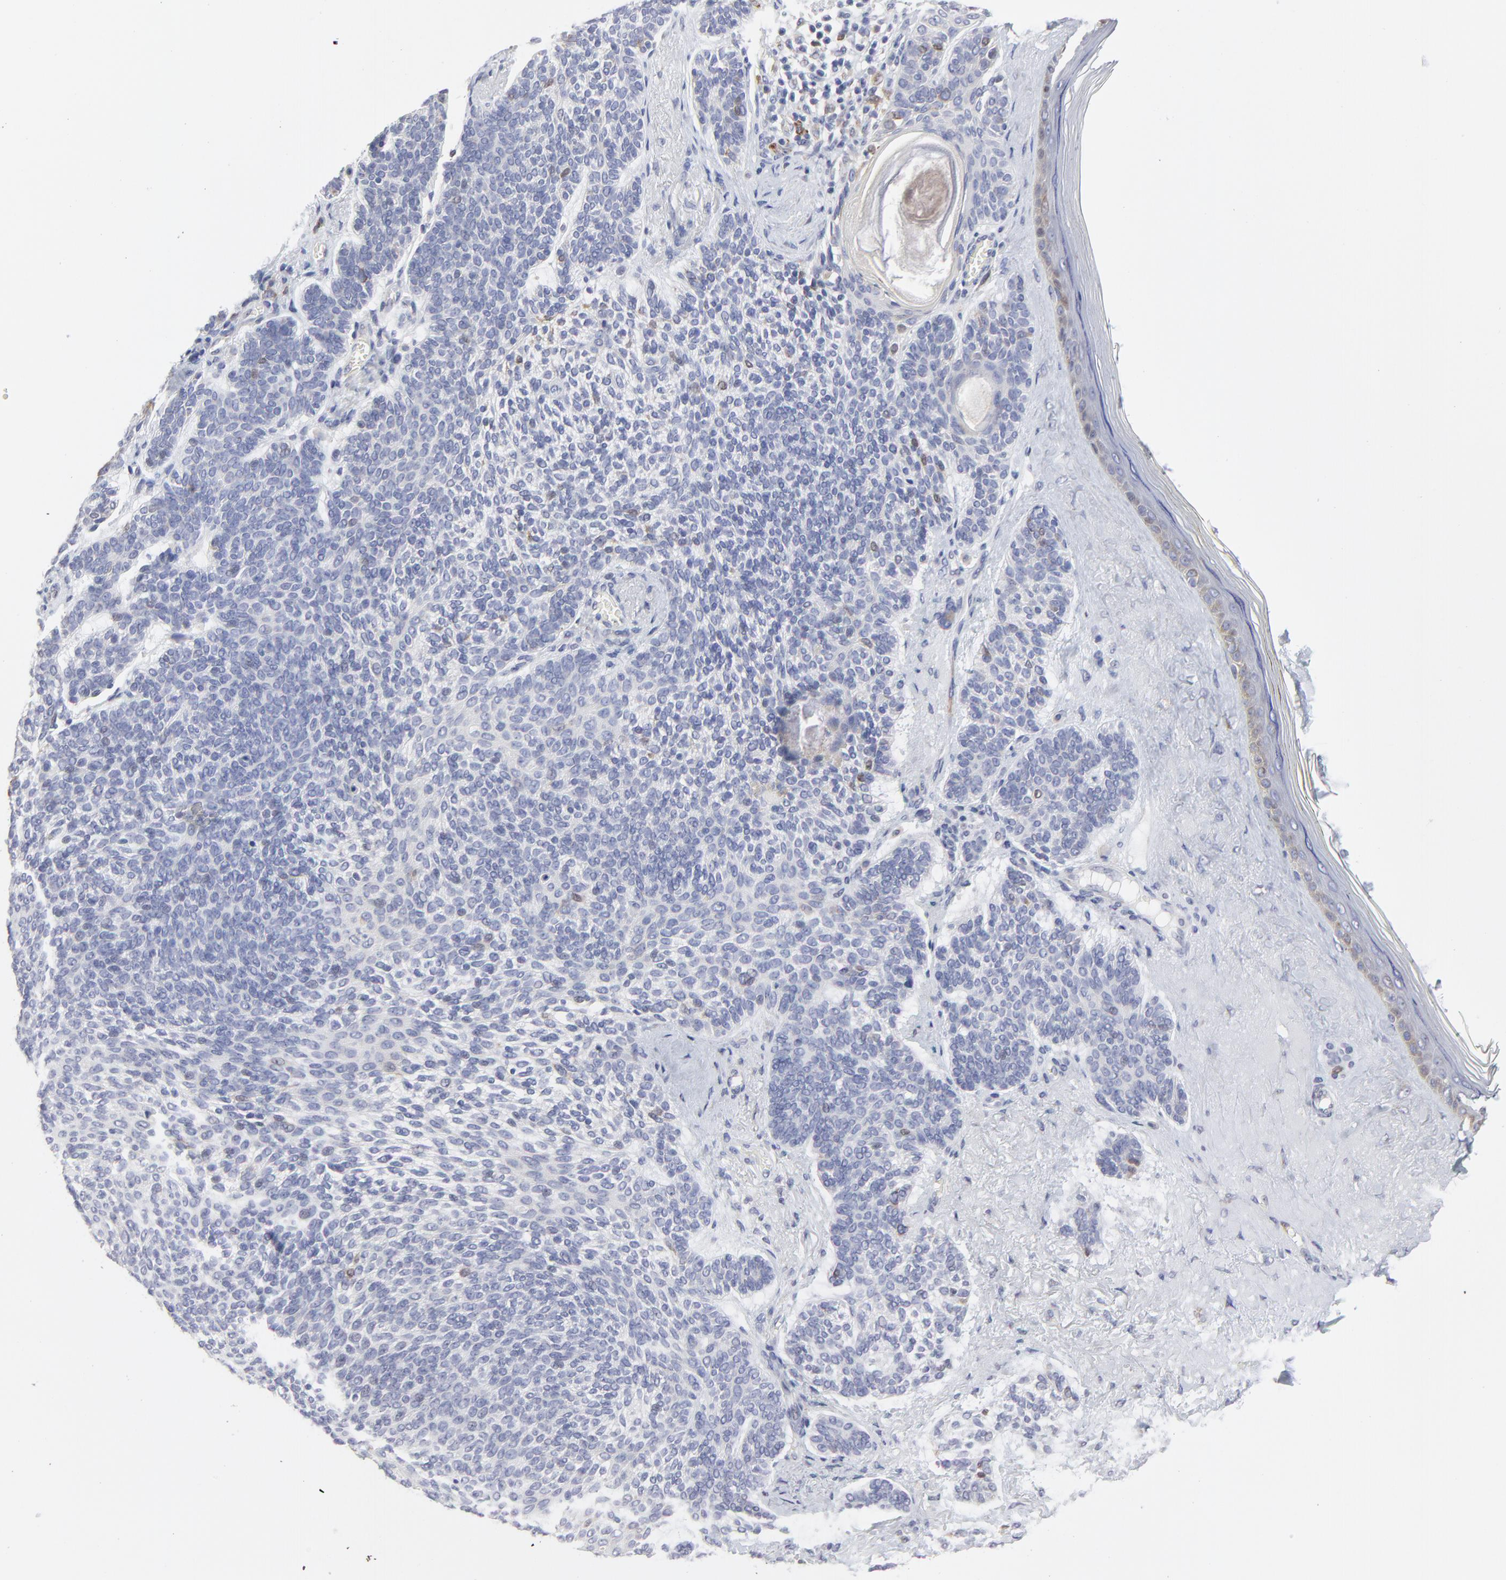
{"staining": {"intensity": "negative", "quantity": "none", "location": "none"}, "tissue": "skin cancer", "cell_type": "Tumor cells", "image_type": "cancer", "snomed": [{"axis": "morphology", "description": "Normal tissue, NOS"}, {"axis": "morphology", "description": "Basal cell carcinoma"}, {"axis": "topography", "description": "Skin"}], "caption": "Tumor cells are negative for protein expression in human skin cancer. Brightfield microscopy of immunohistochemistry stained with DAB (brown) and hematoxylin (blue), captured at high magnification.", "gene": "NCAPH", "patient": {"sex": "female", "age": 70}}